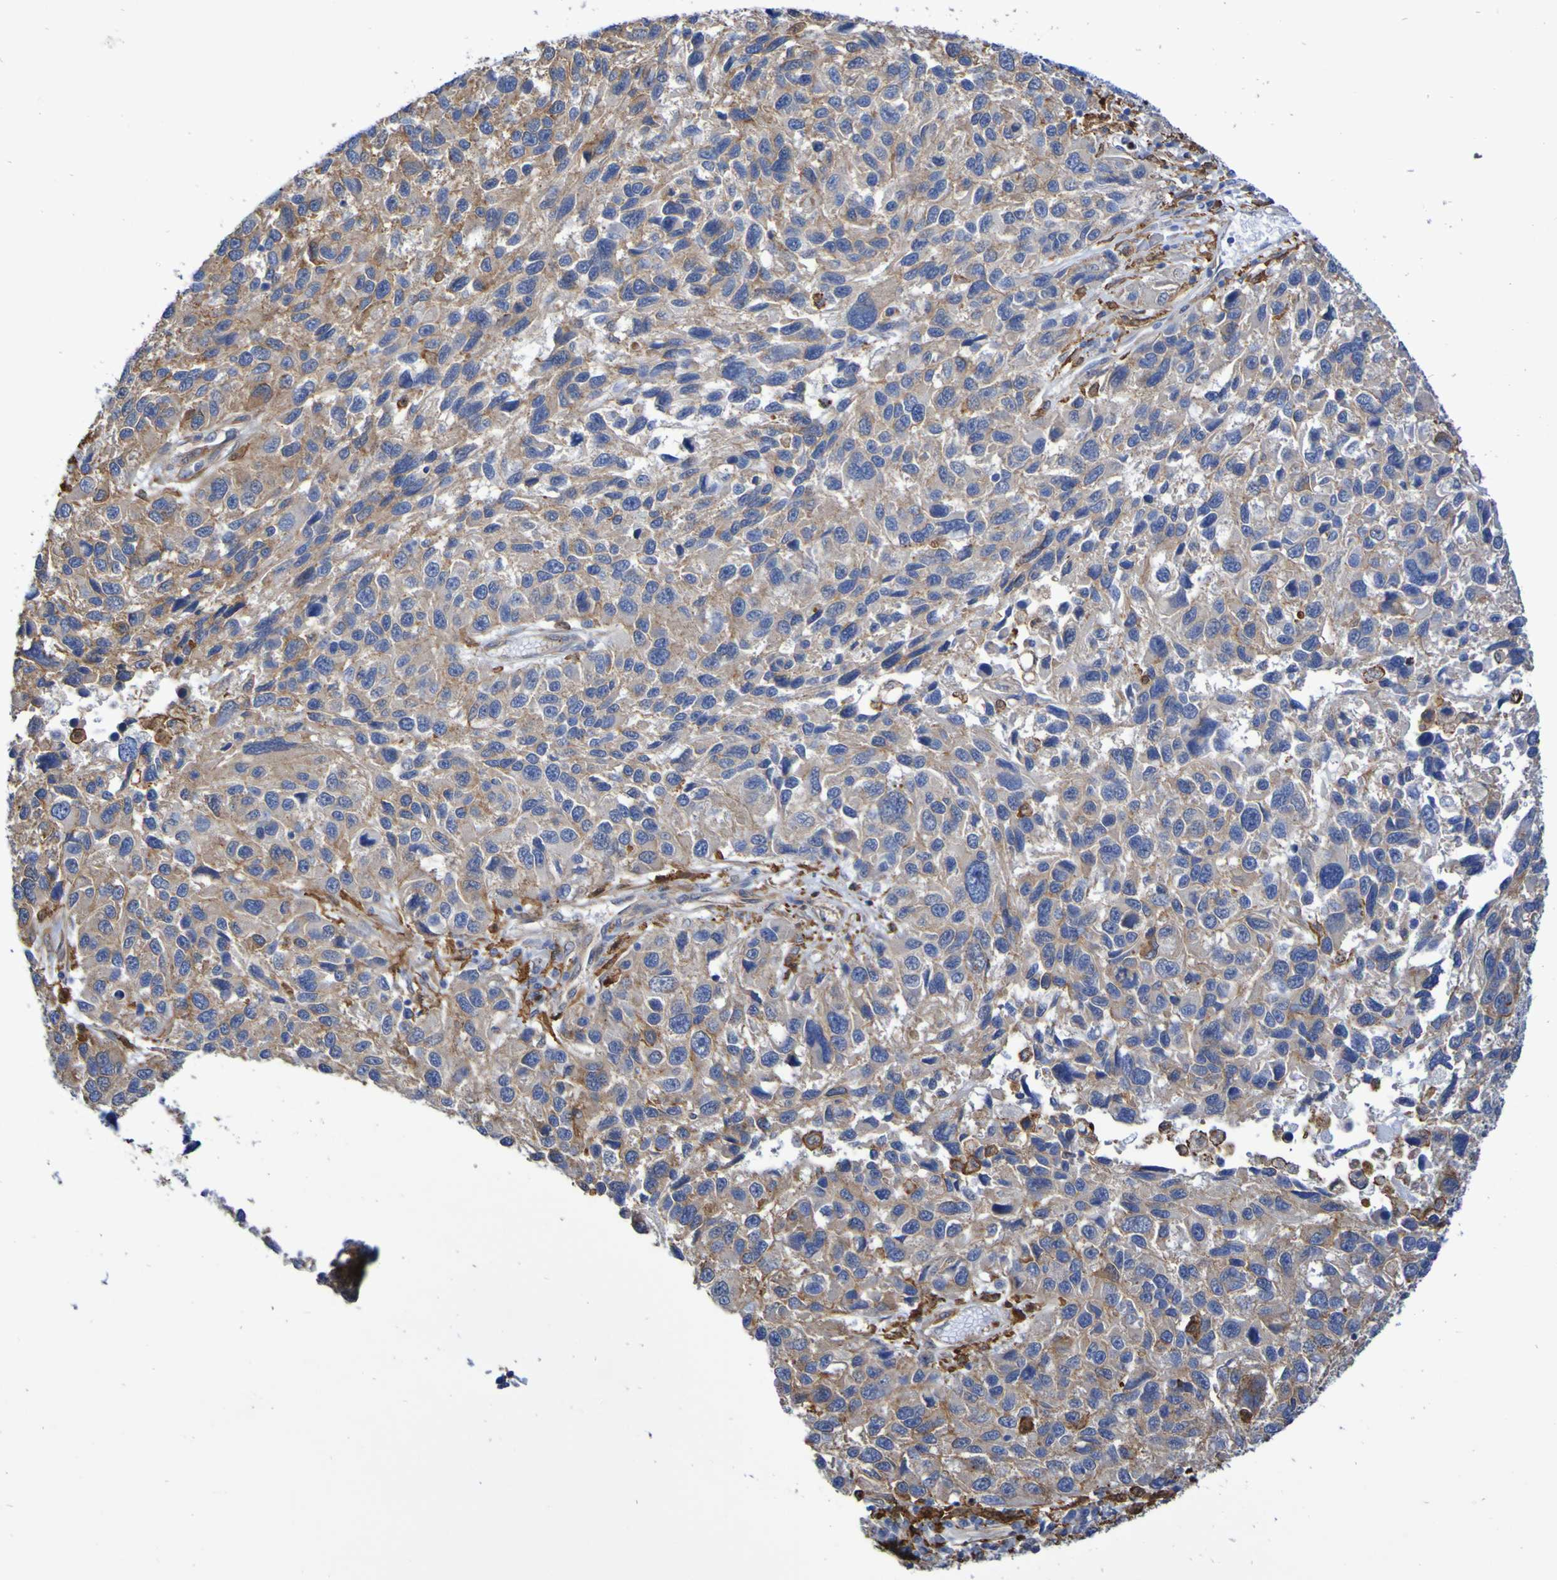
{"staining": {"intensity": "strong", "quantity": "<25%", "location": "cytoplasmic/membranous"}, "tissue": "melanoma", "cell_type": "Tumor cells", "image_type": "cancer", "snomed": [{"axis": "morphology", "description": "Malignant melanoma, NOS"}, {"axis": "topography", "description": "Skin"}], "caption": "Immunohistochemistry (IHC) (DAB) staining of human malignant melanoma reveals strong cytoplasmic/membranous protein positivity in approximately <25% of tumor cells. The staining was performed using DAB, with brown indicating positive protein expression. Nuclei are stained blue with hematoxylin.", "gene": "SCRG1", "patient": {"sex": "male", "age": 53}}